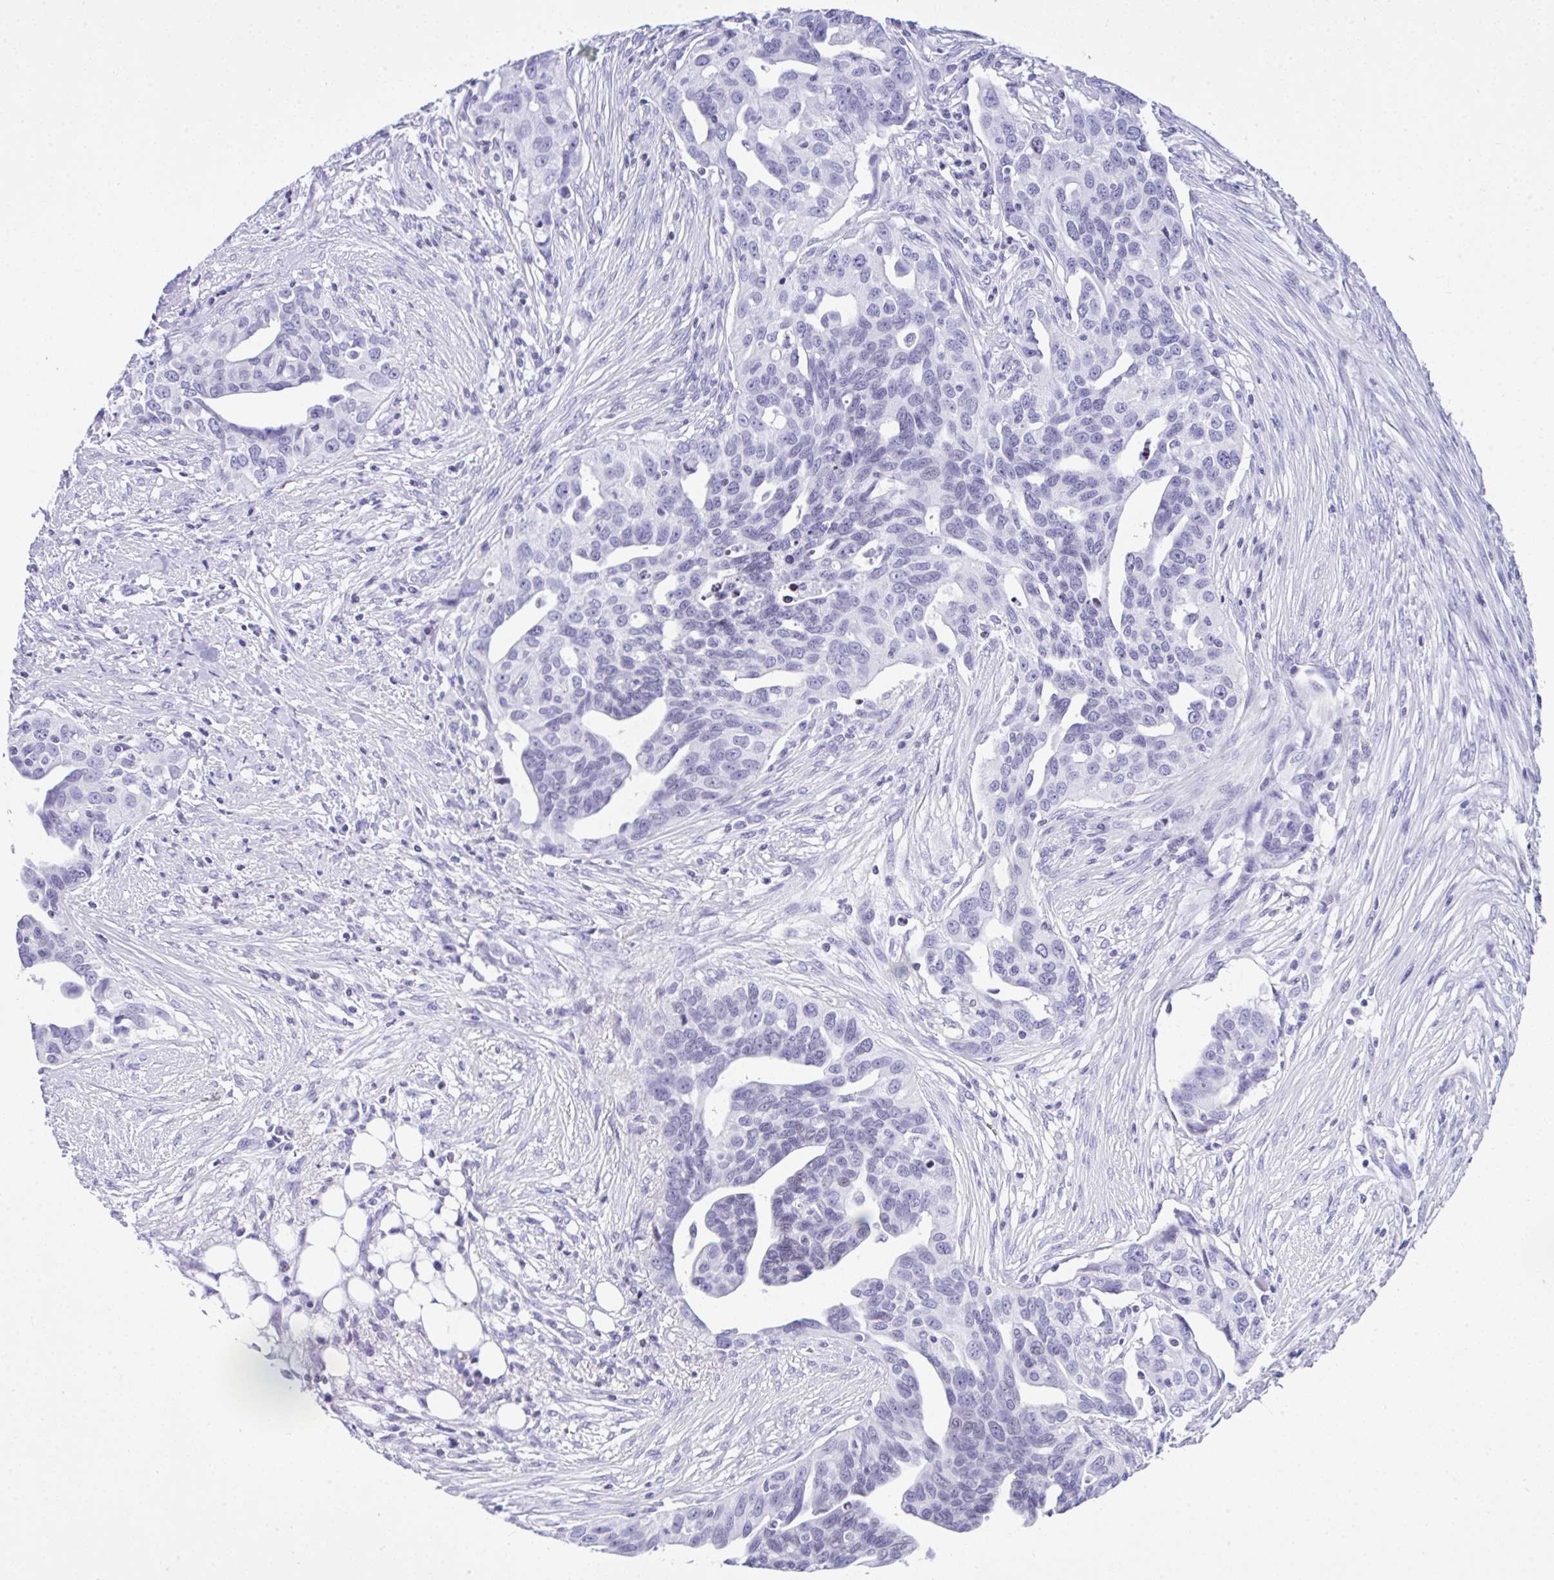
{"staining": {"intensity": "negative", "quantity": "none", "location": "none"}, "tissue": "ovarian cancer", "cell_type": "Tumor cells", "image_type": "cancer", "snomed": [{"axis": "morphology", "description": "Carcinoma, endometroid"}, {"axis": "morphology", "description": "Cystadenocarcinoma, serous, NOS"}, {"axis": "topography", "description": "Ovary"}], "caption": "The micrograph displays no staining of tumor cells in endometroid carcinoma (ovarian).", "gene": "KRT27", "patient": {"sex": "female", "age": 45}}